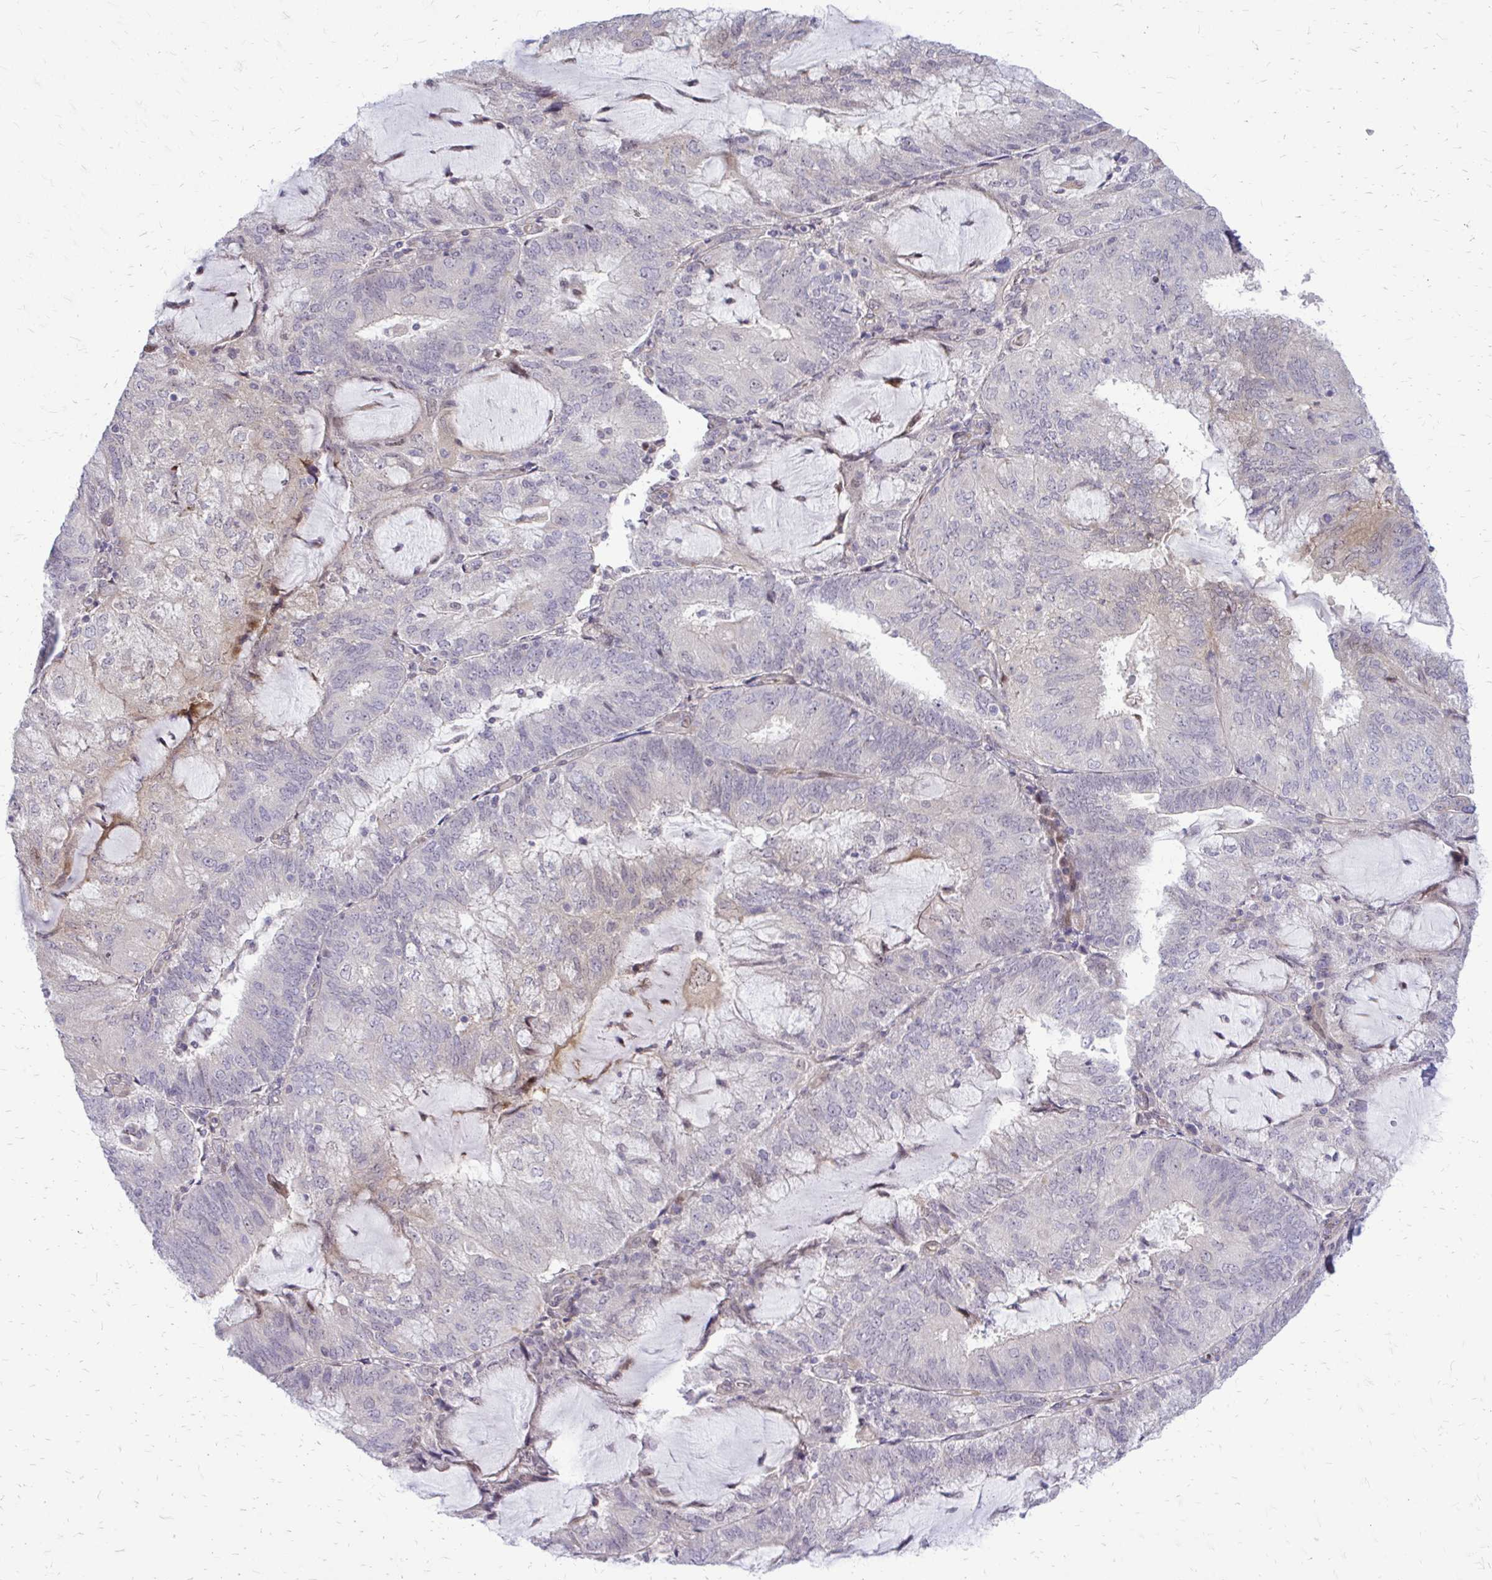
{"staining": {"intensity": "negative", "quantity": "none", "location": "none"}, "tissue": "endometrial cancer", "cell_type": "Tumor cells", "image_type": "cancer", "snomed": [{"axis": "morphology", "description": "Adenocarcinoma, NOS"}, {"axis": "topography", "description": "Endometrium"}], "caption": "This is an immunohistochemistry photomicrograph of endometrial cancer (adenocarcinoma). There is no staining in tumor cells.", "gene": "PPDPFL", "patient": {"sex": "female", "age": 81}}